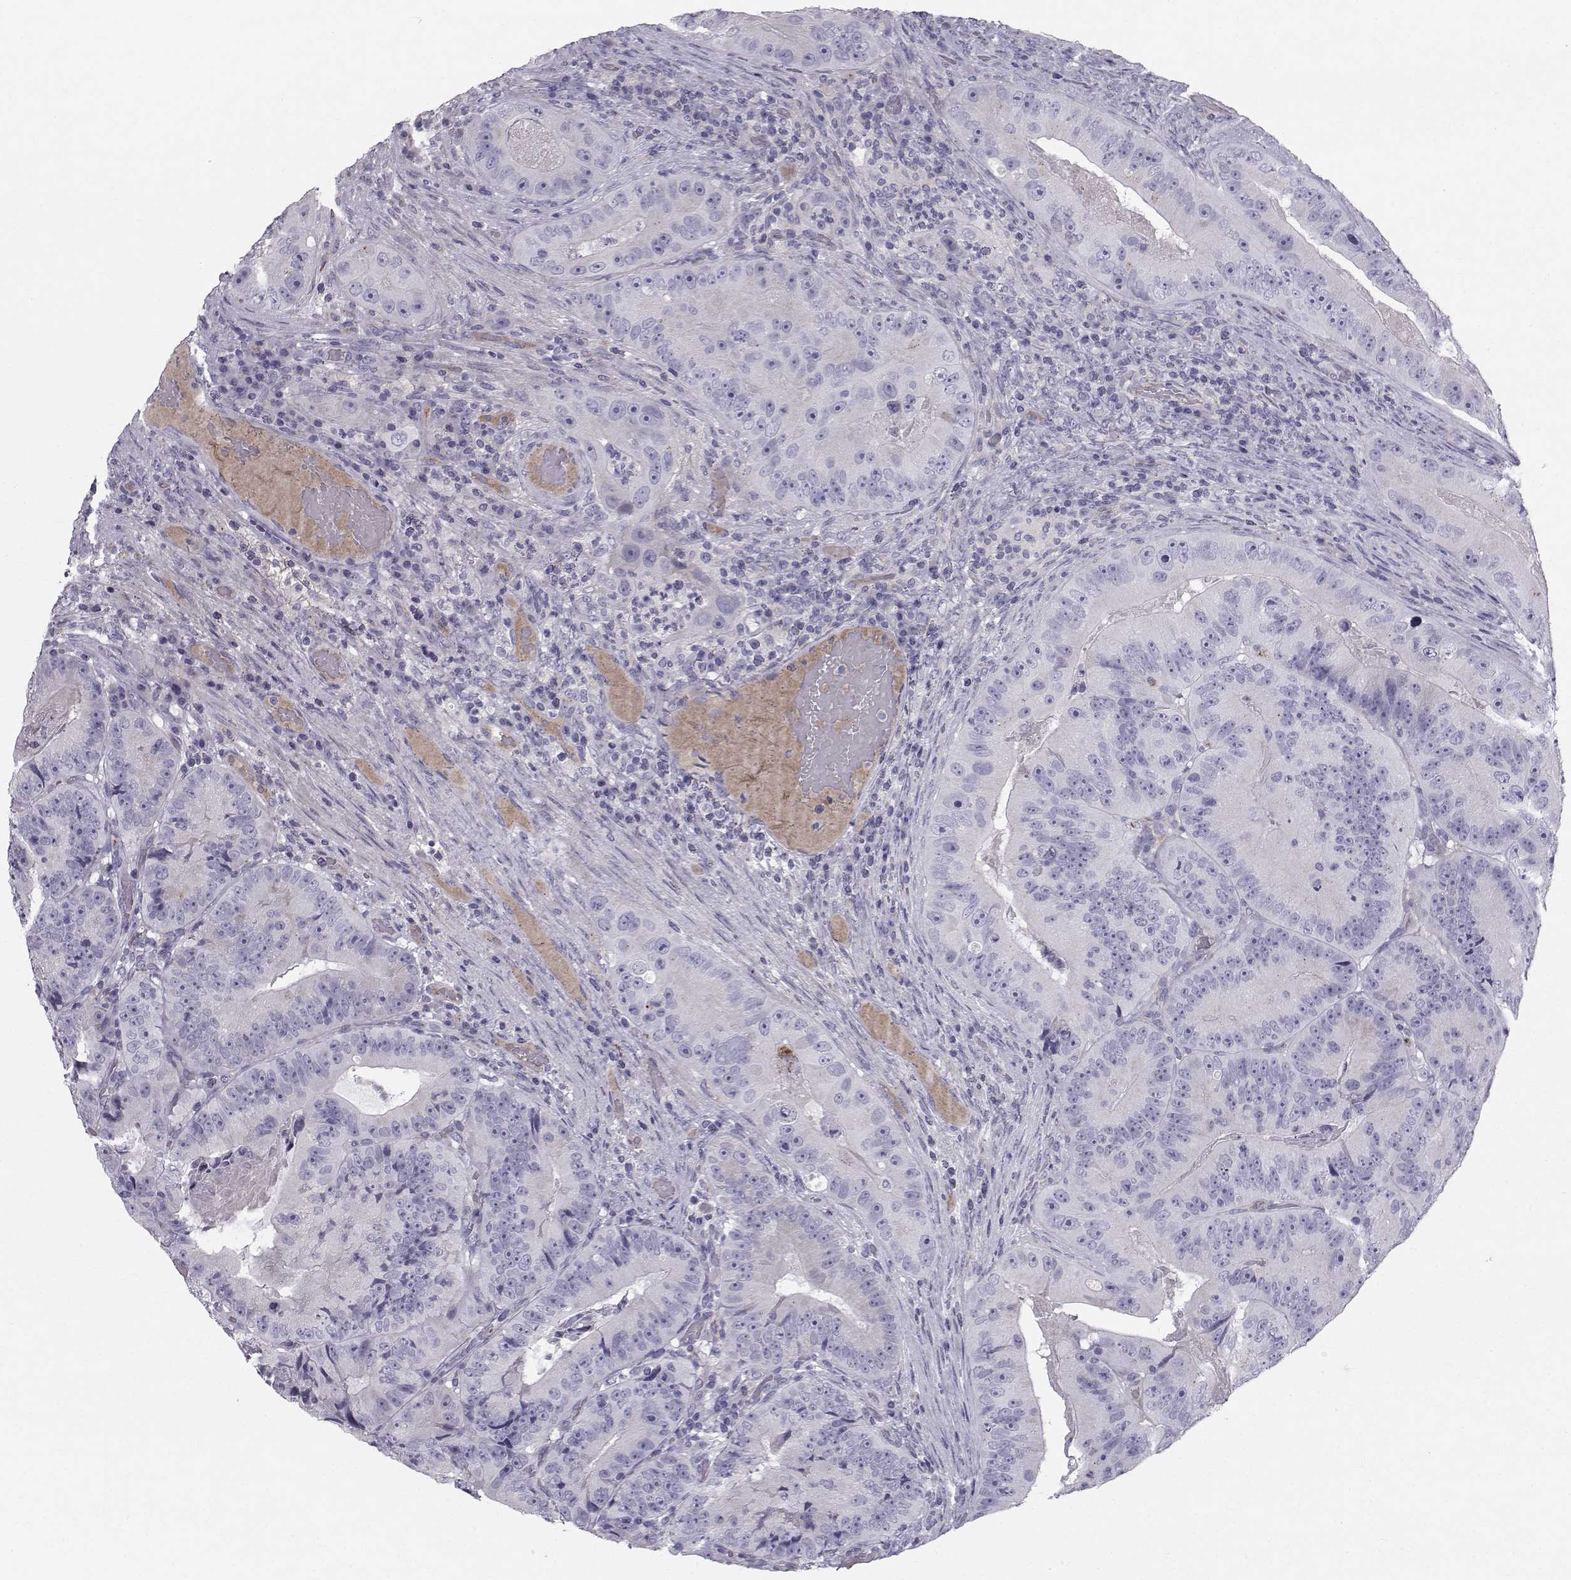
{"staining": {"intensity": "negative", "quantity": "none", "location": "none"}, "tissue": "colorectal cancer", "cell_type": "Tumor cells", "image_type": "cancer", "snomed": [{"axis": "morphology", "description": "Adenocarcinoma, NOS"}, {"axis": "topography", "description": "Colon"}], "caption": "A histopathology image of colorectal cancer (adenocarcinoma) stained for a protein shows no brown staining in tumor cells. (IHC, brightfield microscopy, high magnification).", "gene": "CALCR", "patient": {"sex": "female", "age": 86}}